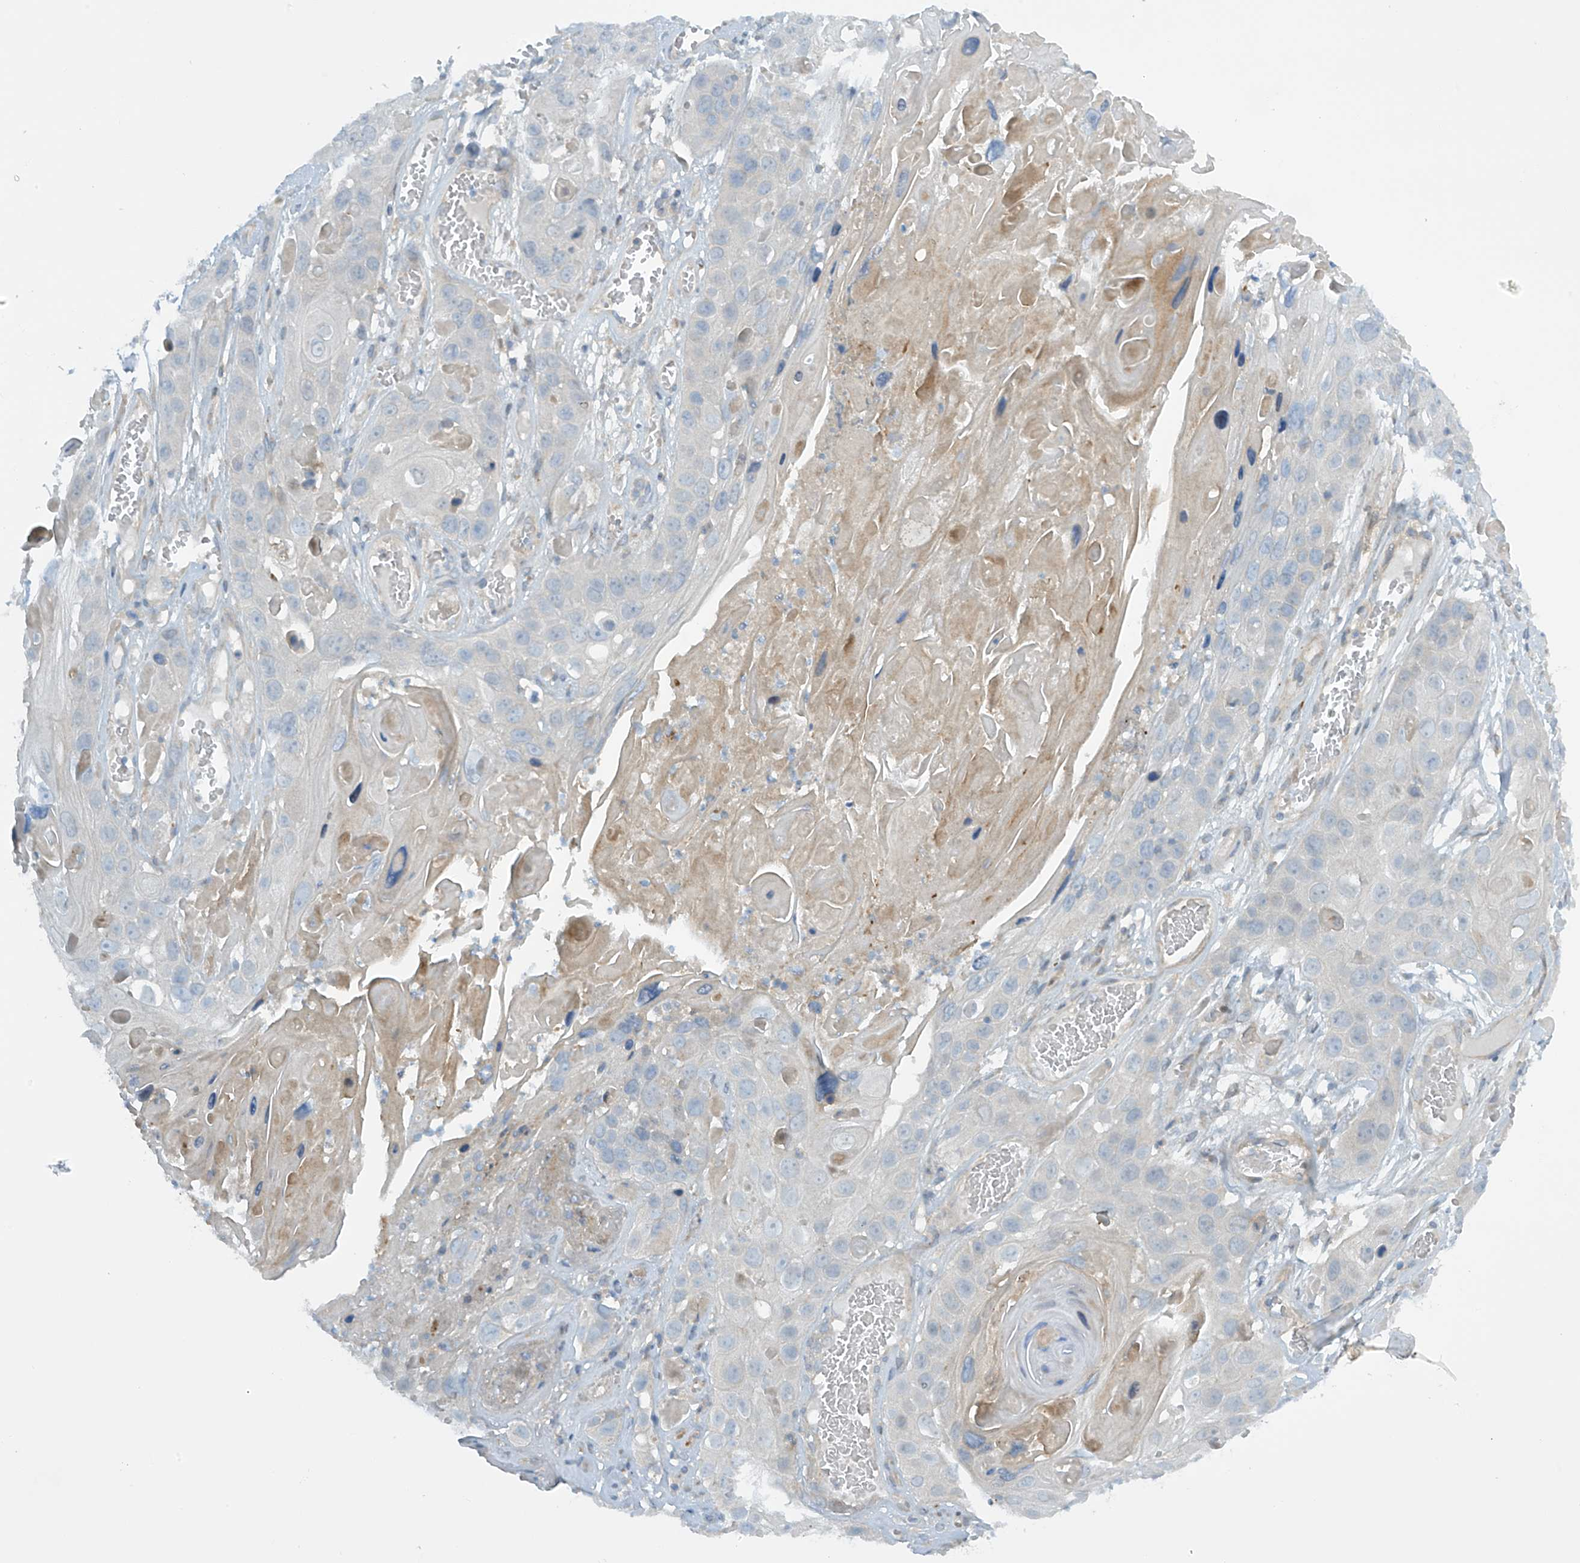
{"staining": {"intensity": "negative", "quantity": "none", "location": "none"}, "tissue": "skin cancer", "cell_type": "Tumor cells", "image_type": "cancer", "snomed": [{"axis": "morphology", "description": "Squamous cell carcinoma, NOS"}, {"axis": "topography", "description": "Skin"}], "caption": "Skin cancer (squamous cell carcinoma) stained for a protein using immunohistochemistry (IHC) displays no expression tumor cells.", "gene": "FSD1L", "patient": {"sex": "male", "age": 55}}